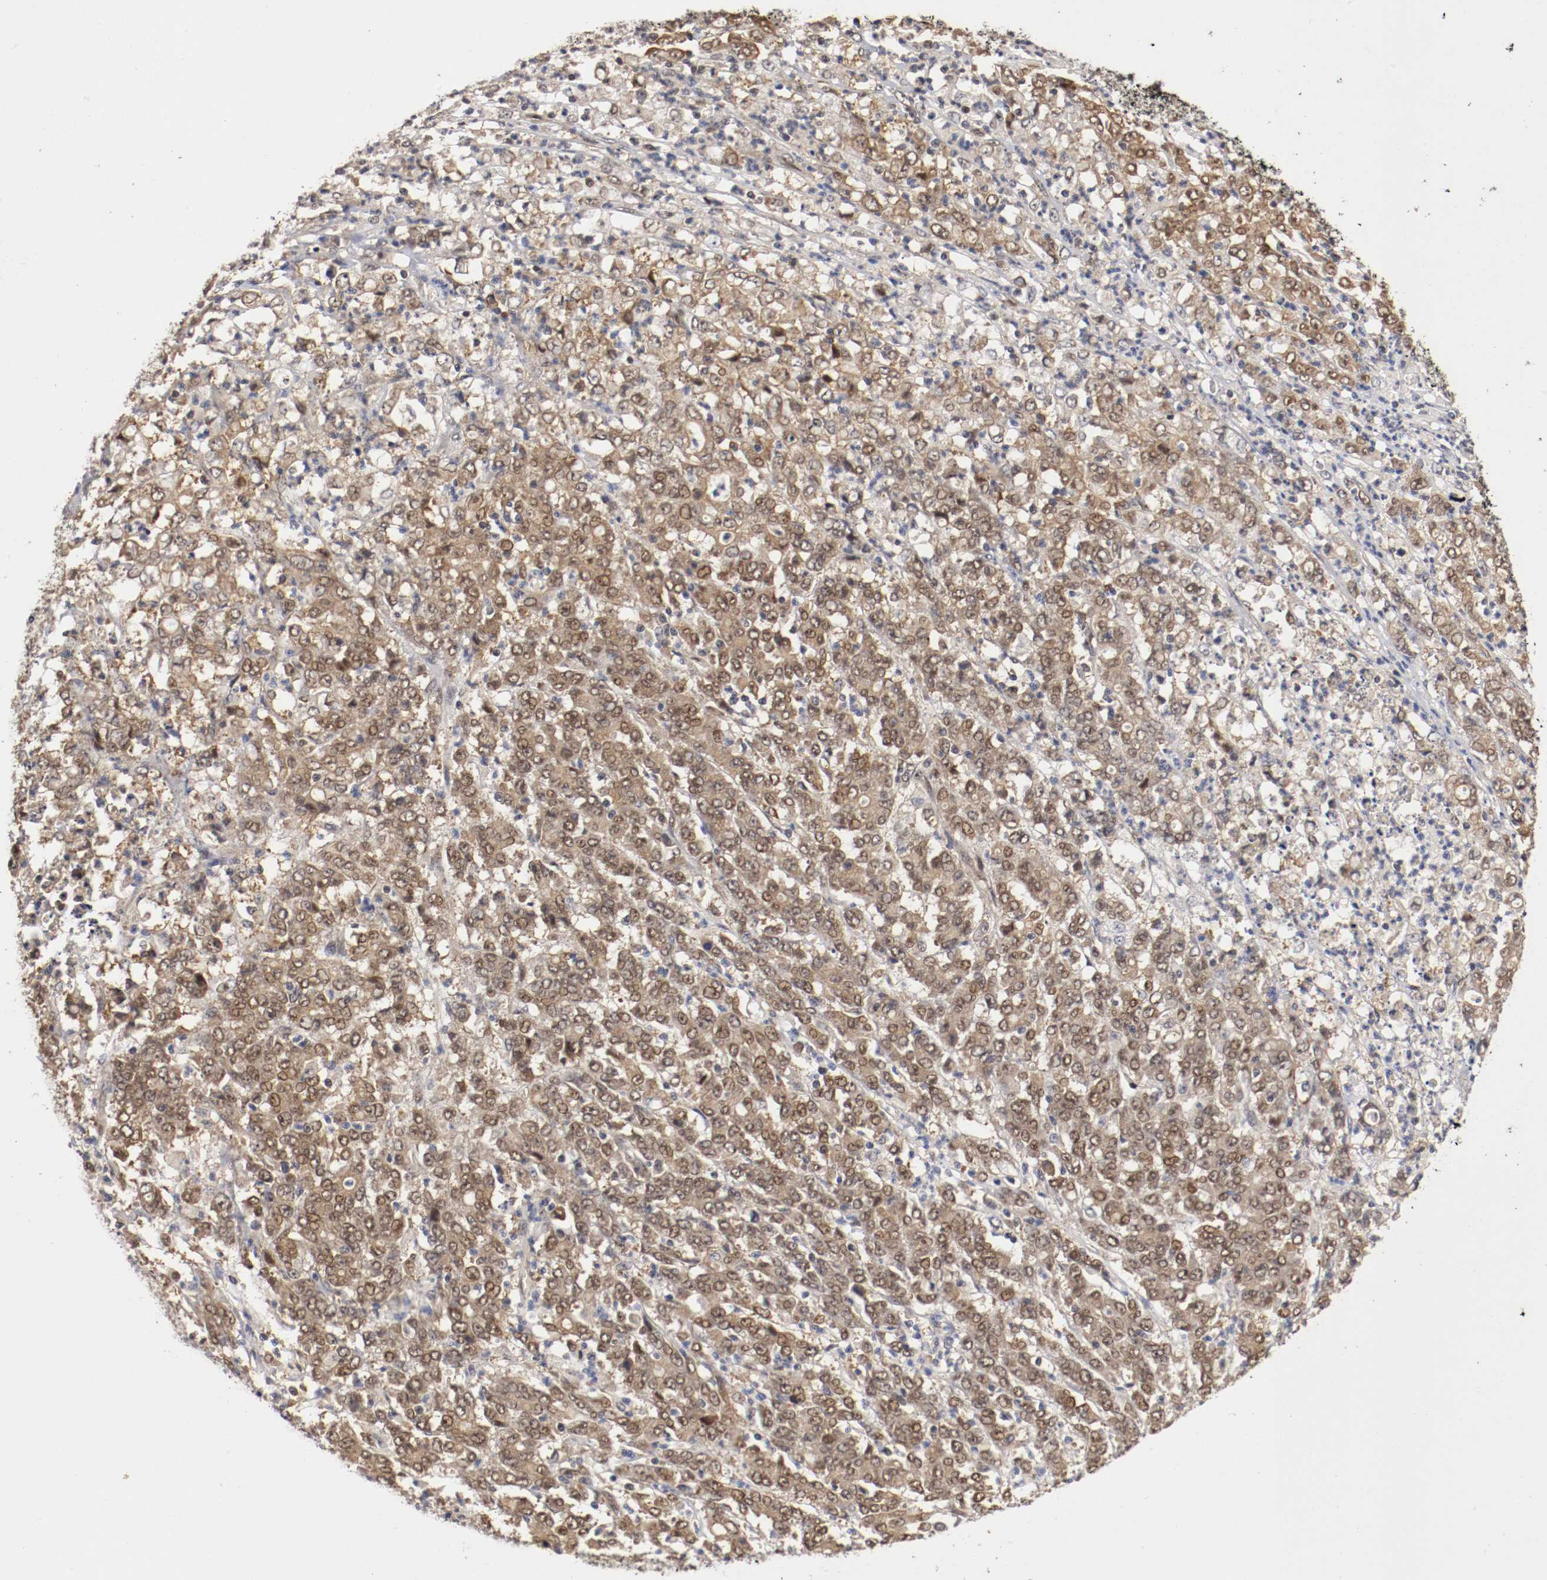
{"staining": {"intensity": "moderate", "quantity": ">75%", "location": "cytoplasmic/membranous,nuclear"}, "tissue": "stomach cancer", "cell_type": "Tumor cells", "image_type": "cancer", "snomed": [{"axis": "morphology", "description": "Adenocarcinoma, NOS"}, {"axis": "topography", "description": "Stomach, lower"}], "caption": "A medium amount of moderate cytoplasmic/membranous and nuclear staining is present in approximately >75% of tumor cells in stomach cancer (adenocarcinoma) tissue.", "gene": "DNMT3B", "patient": {"sex": "female", "age": 71}}